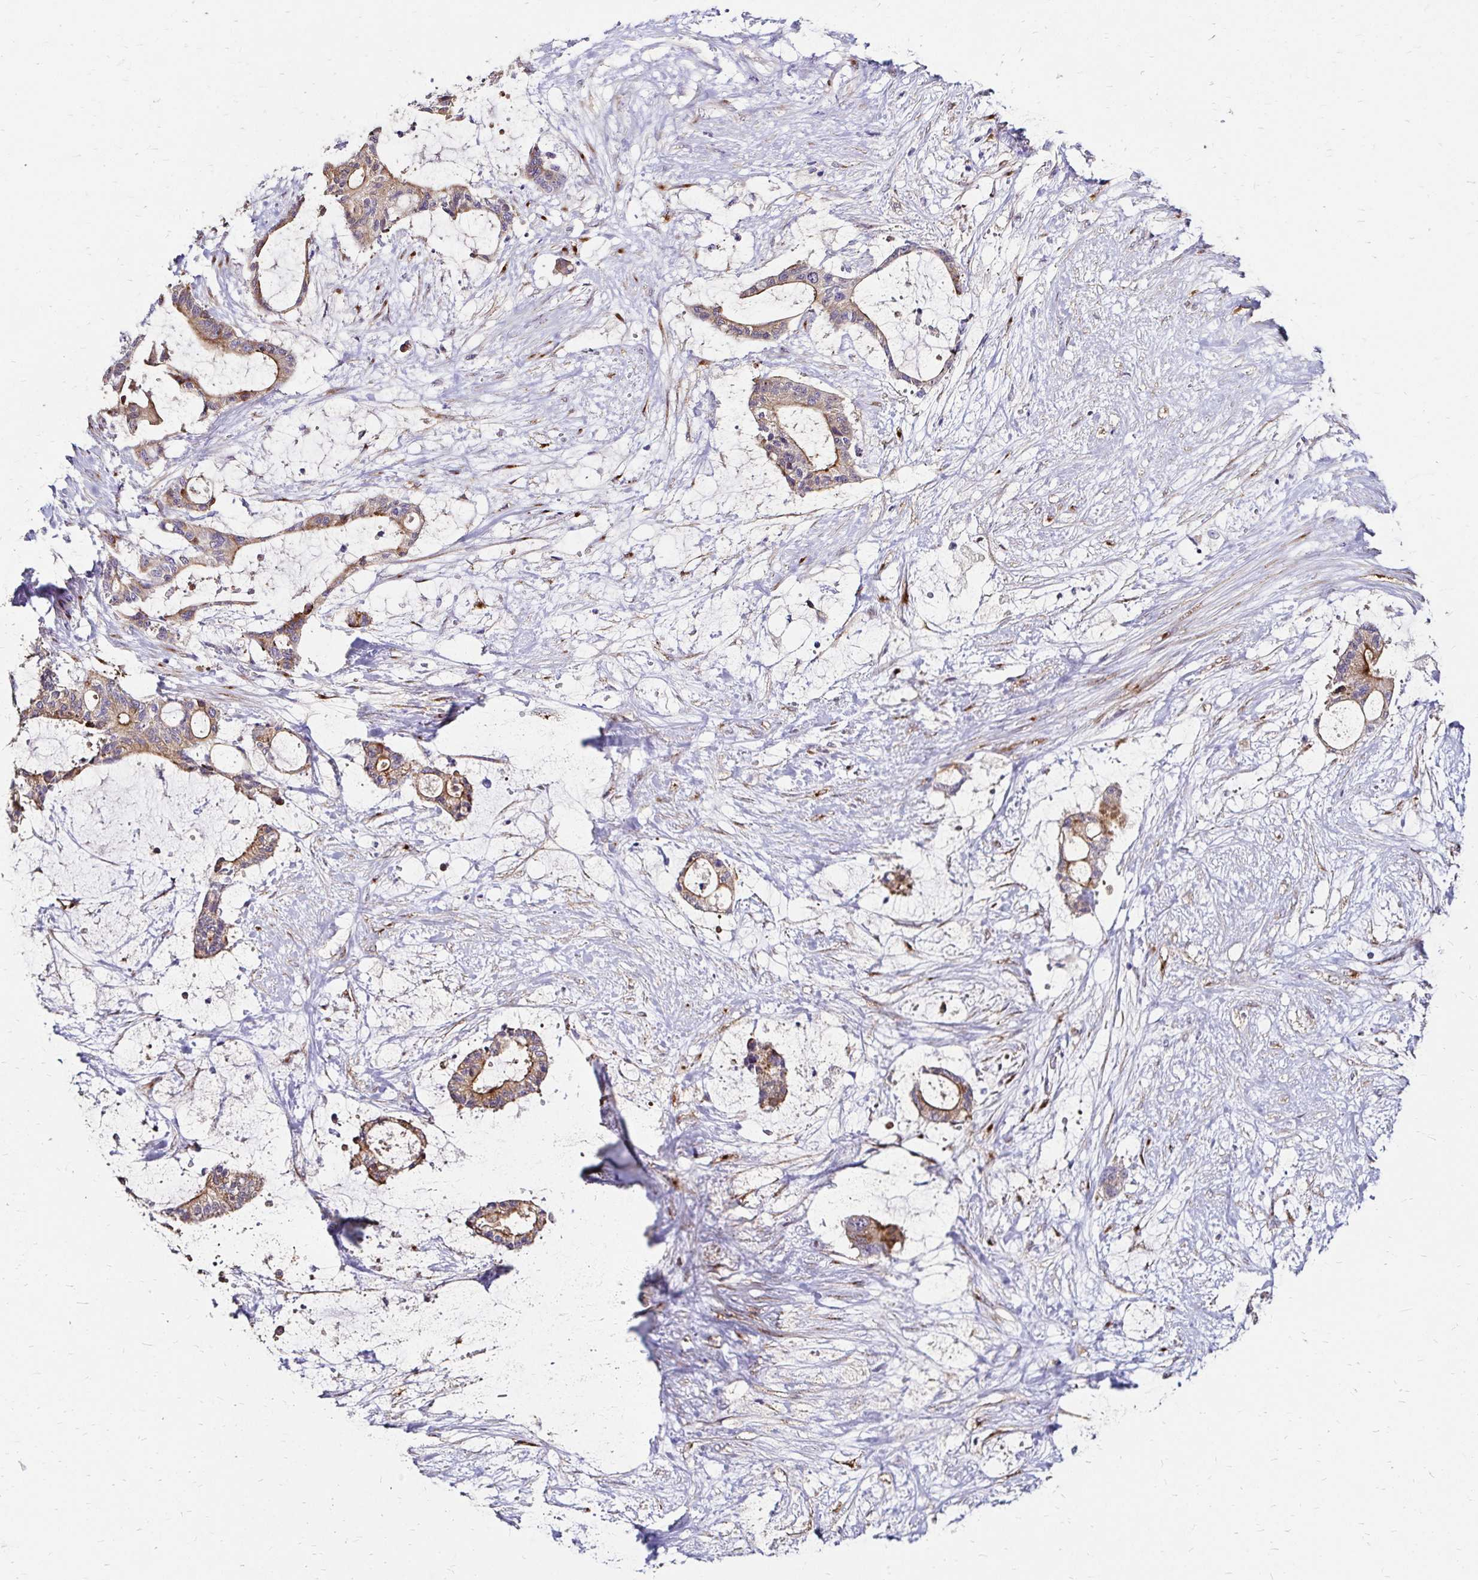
{"staining": {"intensity": "weak", "quantity": ">75%", "location": "cytoplasmic/membranous"}, "tissue": "liver cancer", "cell_type": "Tumor cells", "image_type": "cancer", "snomed": [{"axis": "morphology", "description": "Normal tissue, NOS"}, {"axis": "morphology", "description": "Cholangiocarcinoma"}, {"axis": "topography", "description": "Liver"}, {"axis": "topography", "description": "Peripheral nerve tissue"}], "caption": "Human liver cholangiocarcinoma stained with a protein marker displays weak staining in tumor cells.", "gene": "PRIMA1", "patient": {"sex": "female", "age": 73}}